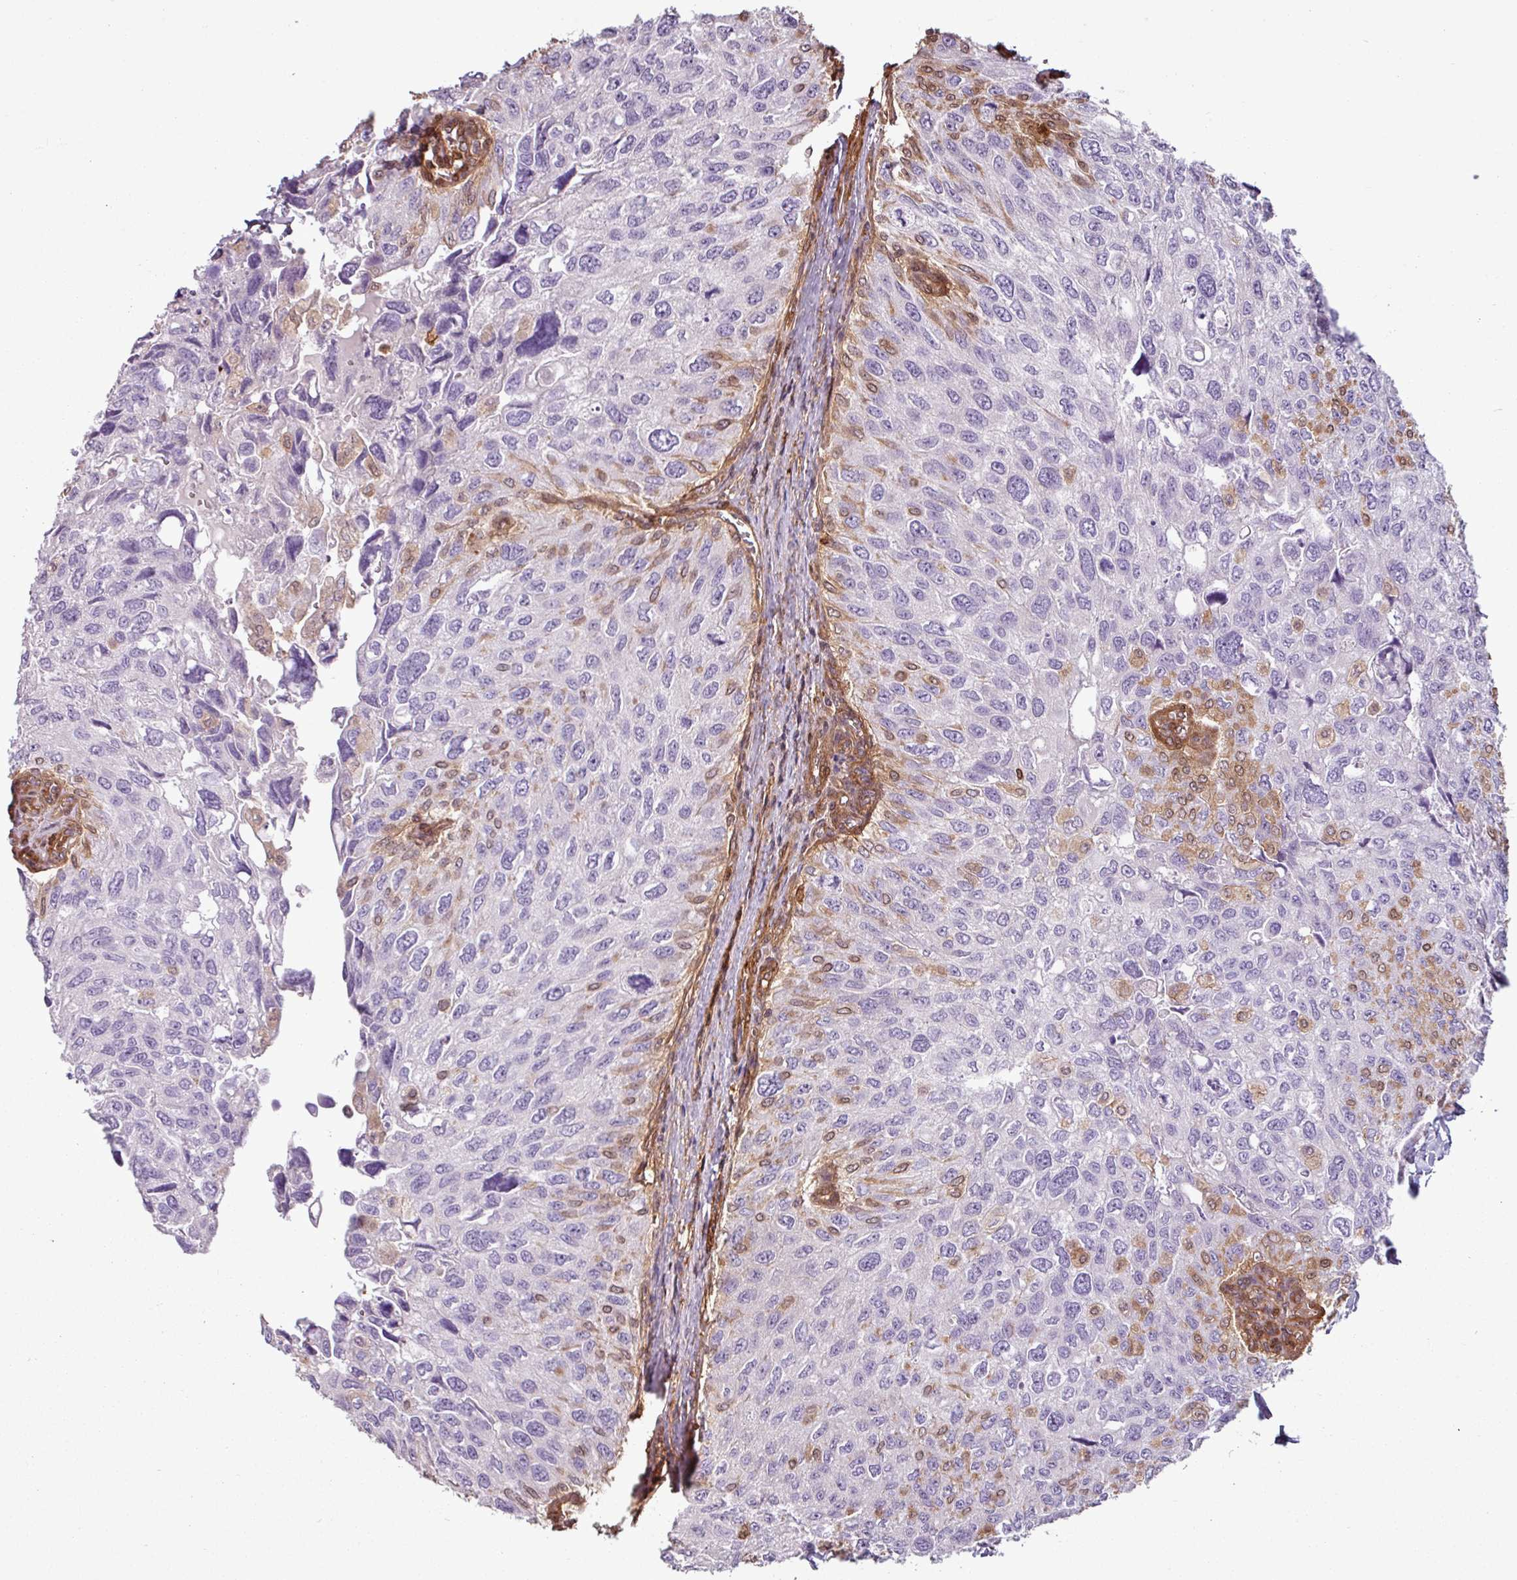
{"staining": {"intensity": "weak", "quantity": "<25%", "location": "cytoplasmic/membranous"}, "tissue": "urothelial cancer", "cell_type": "Tumor cells", "image_type": "cancer", "snomed": [{"axis": "morphology", "description": "Urothelial carcinoma, NOS"}, {"axis": "topography", "description": "Urinary bladder"}], "caption": "This is an IHC histopathology image of urothelial cancer. There is no positivity in tumor cells.", "gene": "SH3BGRL", "patient": {"sex": "male", "age": 80}}